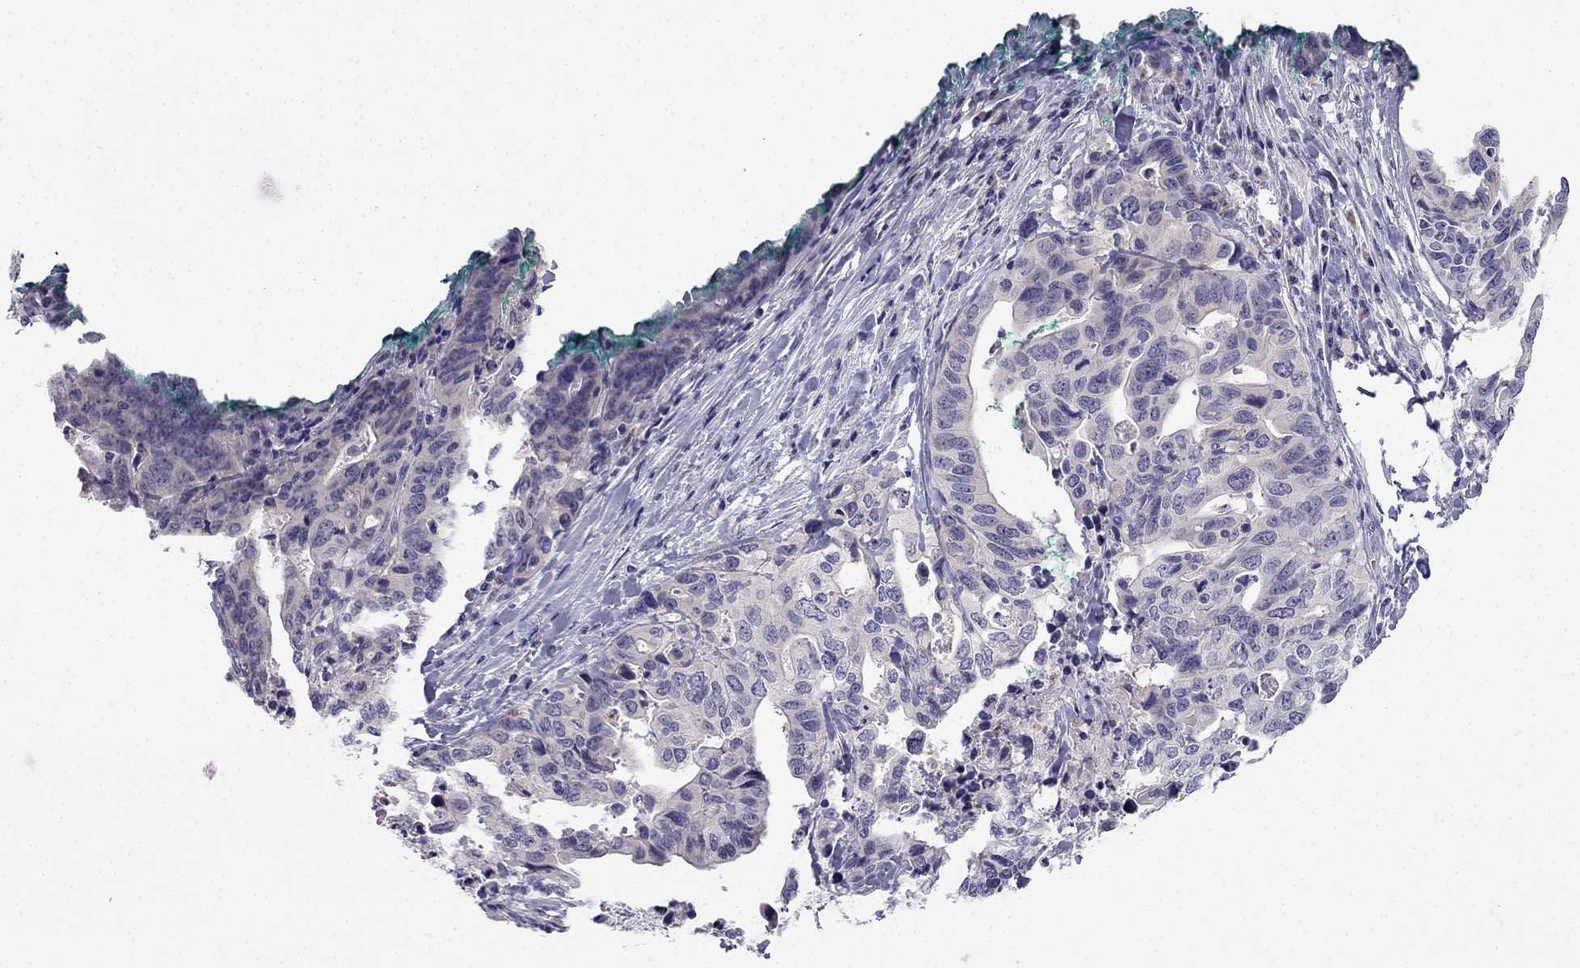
{"staining": {"intensity": "negative", "quantity": "none", "location": "none"}, "tissue": "stomach cancer", "cell_type": "Tumor cells", "image_type": "cancer", "snomed": [{"axis": "morphology", "description": "Adenocarcinoma, NOS"}, {"axis": "topography", "description": "Stomach, upper"}], "caption": "Histopathology image shows no protein expression in tumor cells of adenocarcinoma (stomach) tissue.", "gene": "C16orf89", "patient": {"sex": "female", "age": 67}}